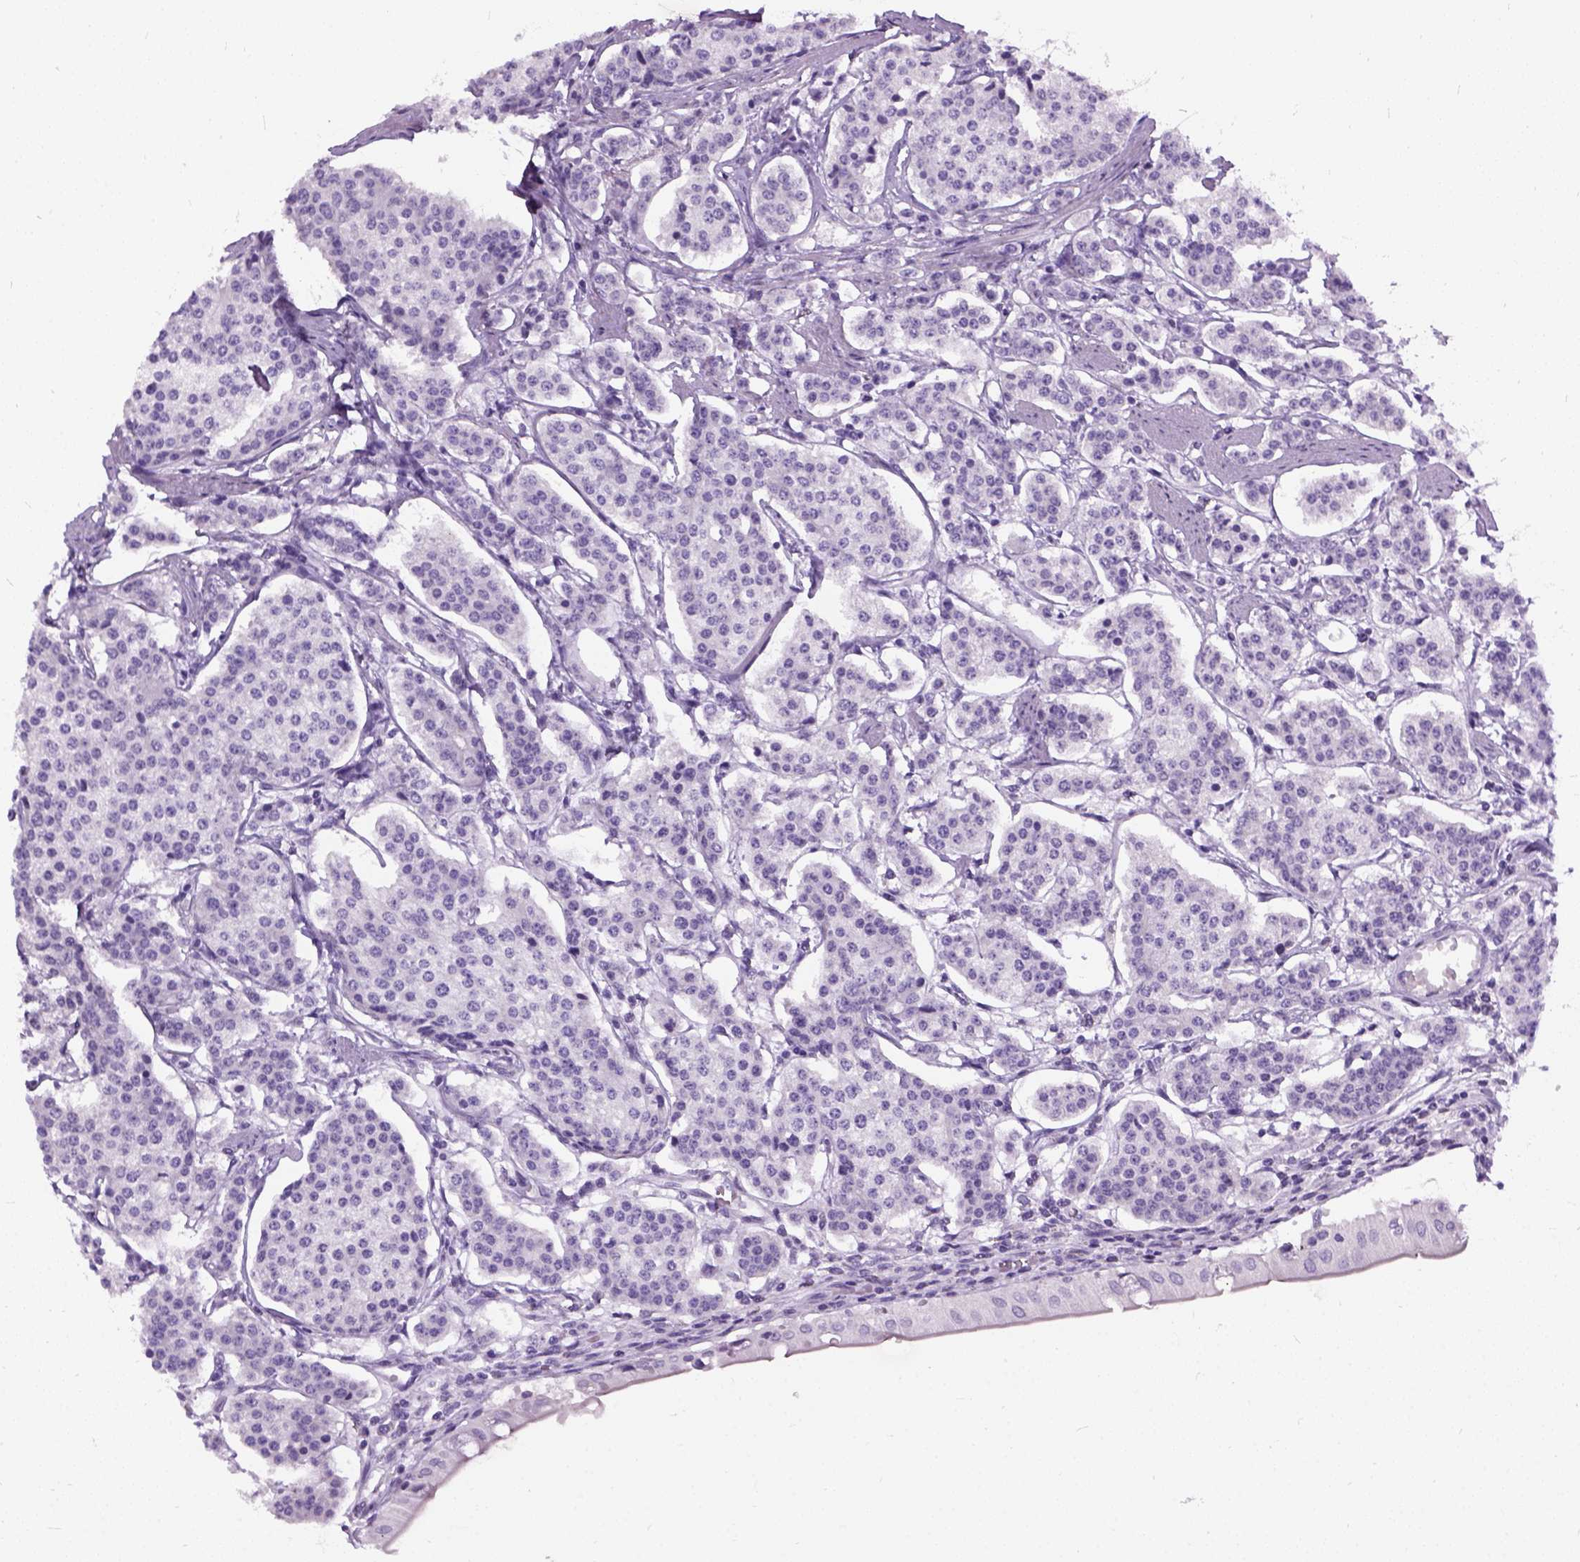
{"staining": {"intensity": "negative", "quantity": "none", "location": "none"}, "tissue": "carcinoid", "cell_type": "Tumor cells", "image_type": "cancer", "snomed": [{"axis": "morphology", "description": "Carcinoid, malignant, NOS"}, {"axis": "topography", "description": "Small intestine"}], "caption": "Photomicrograph shows no protein expression in tumor cells of malignant carcinoid tissue.", "gene": "AXDND1", "patient": {"sex": "female", "age": 65}}